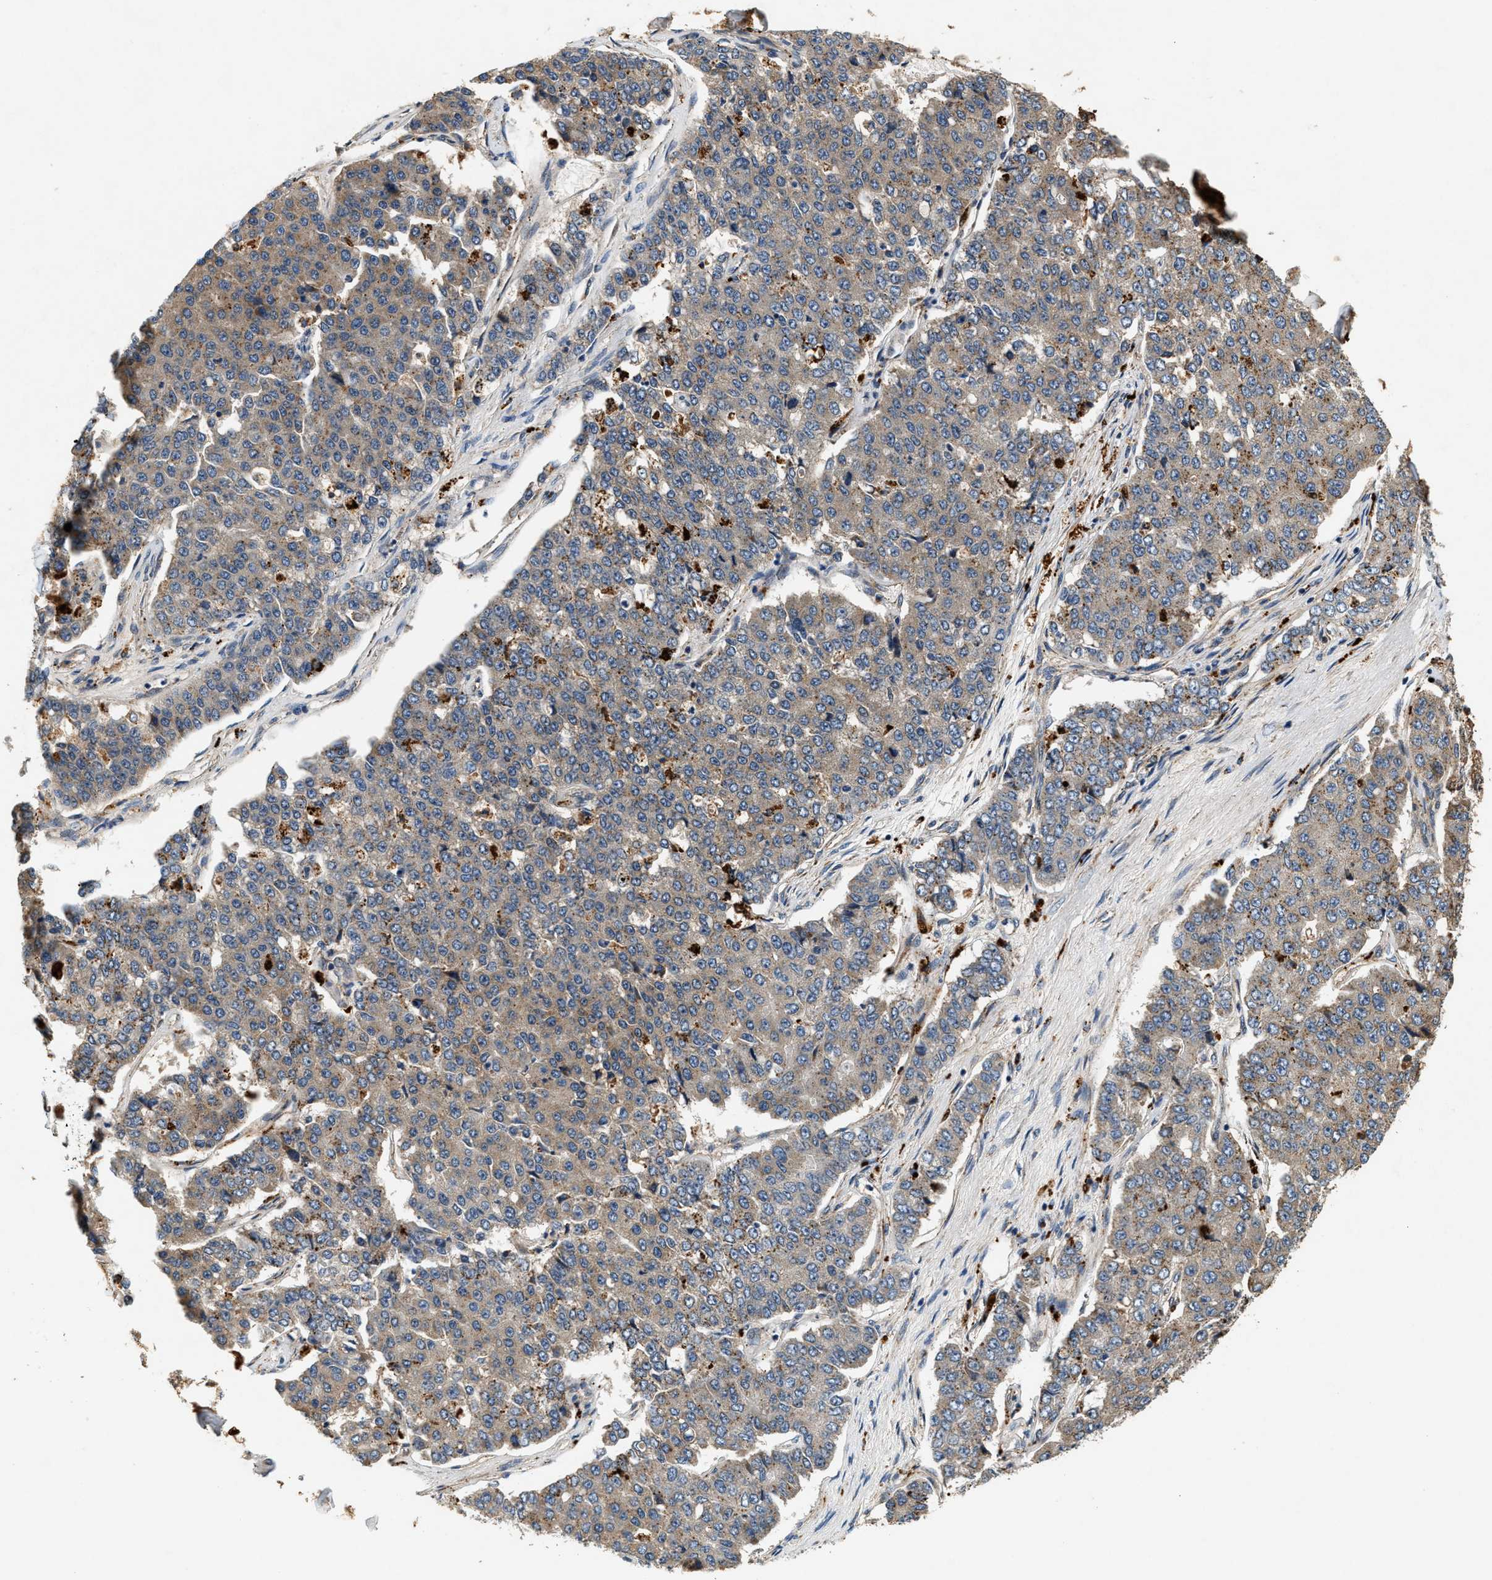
{"staining": {"intensity": "negative", "quantity": "none", "location": "none"}, "tissue": "pancreatic cancer", "cell_type": "Tumor cells", "image_type": "cancer", "snomed": [{"axis": "morphology", "description": "Adenocarcinoma, NOS"}, {"axis": "topography", "description": "Pancreas"}], "caption": "High magnification brightfield microscopy of adenocarcinoma (pancreatic) stained with DAB (brown) and counterstained with hematoxylin (blue): tumor cells show no significant expression.", "gene": "DUSP10", "patient": {"sex": "male", "age": 50}}